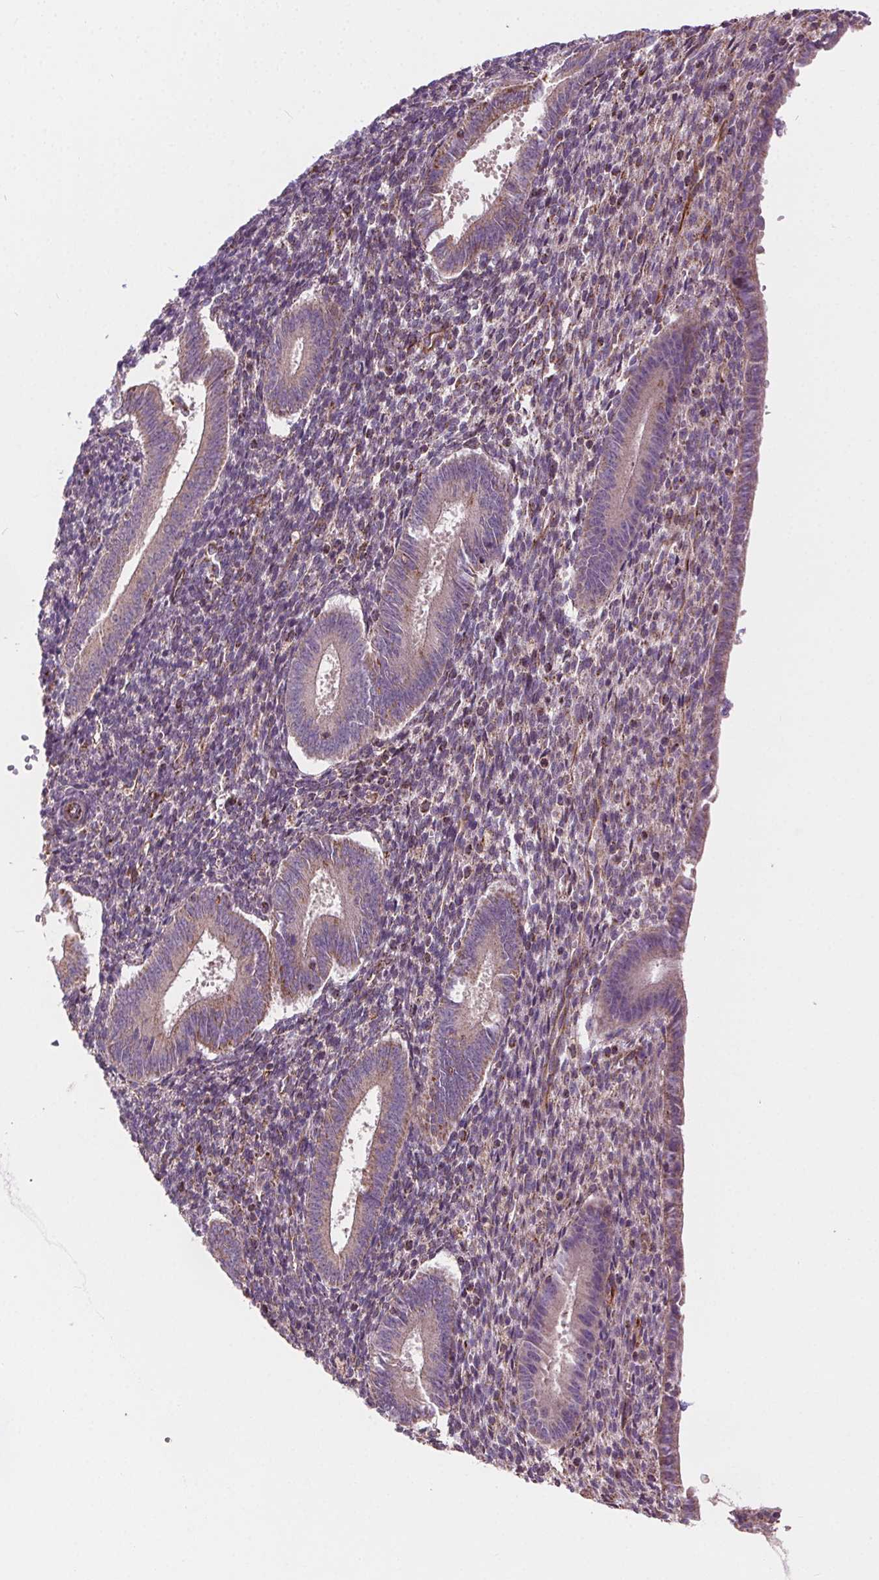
{"staining": {"intensity": "moderate", "quantity": "<25%", "location": "cytoplasmic/membranous"}, "tissue": "endometrium", "cell_type": "Cells in endometrial stroma", "image_type": "normal", "snomed": [{"axis": "morphology", "description": "Normal tissue, NOS"}, {"axis": "topography", "description": "Endometrium"}], "caption": "Protein expression analysis of benign endometrium shows moderate cytoplasmic/membranous expression in approximately <25% of cells in endometrial stroma. (Stains: DAB in brown, nuclei in blue, Microscopy: brightfield microscopy at high magnification).", "gene": "GOLT1B", "patient": {"sex": "female", "age": 25}}